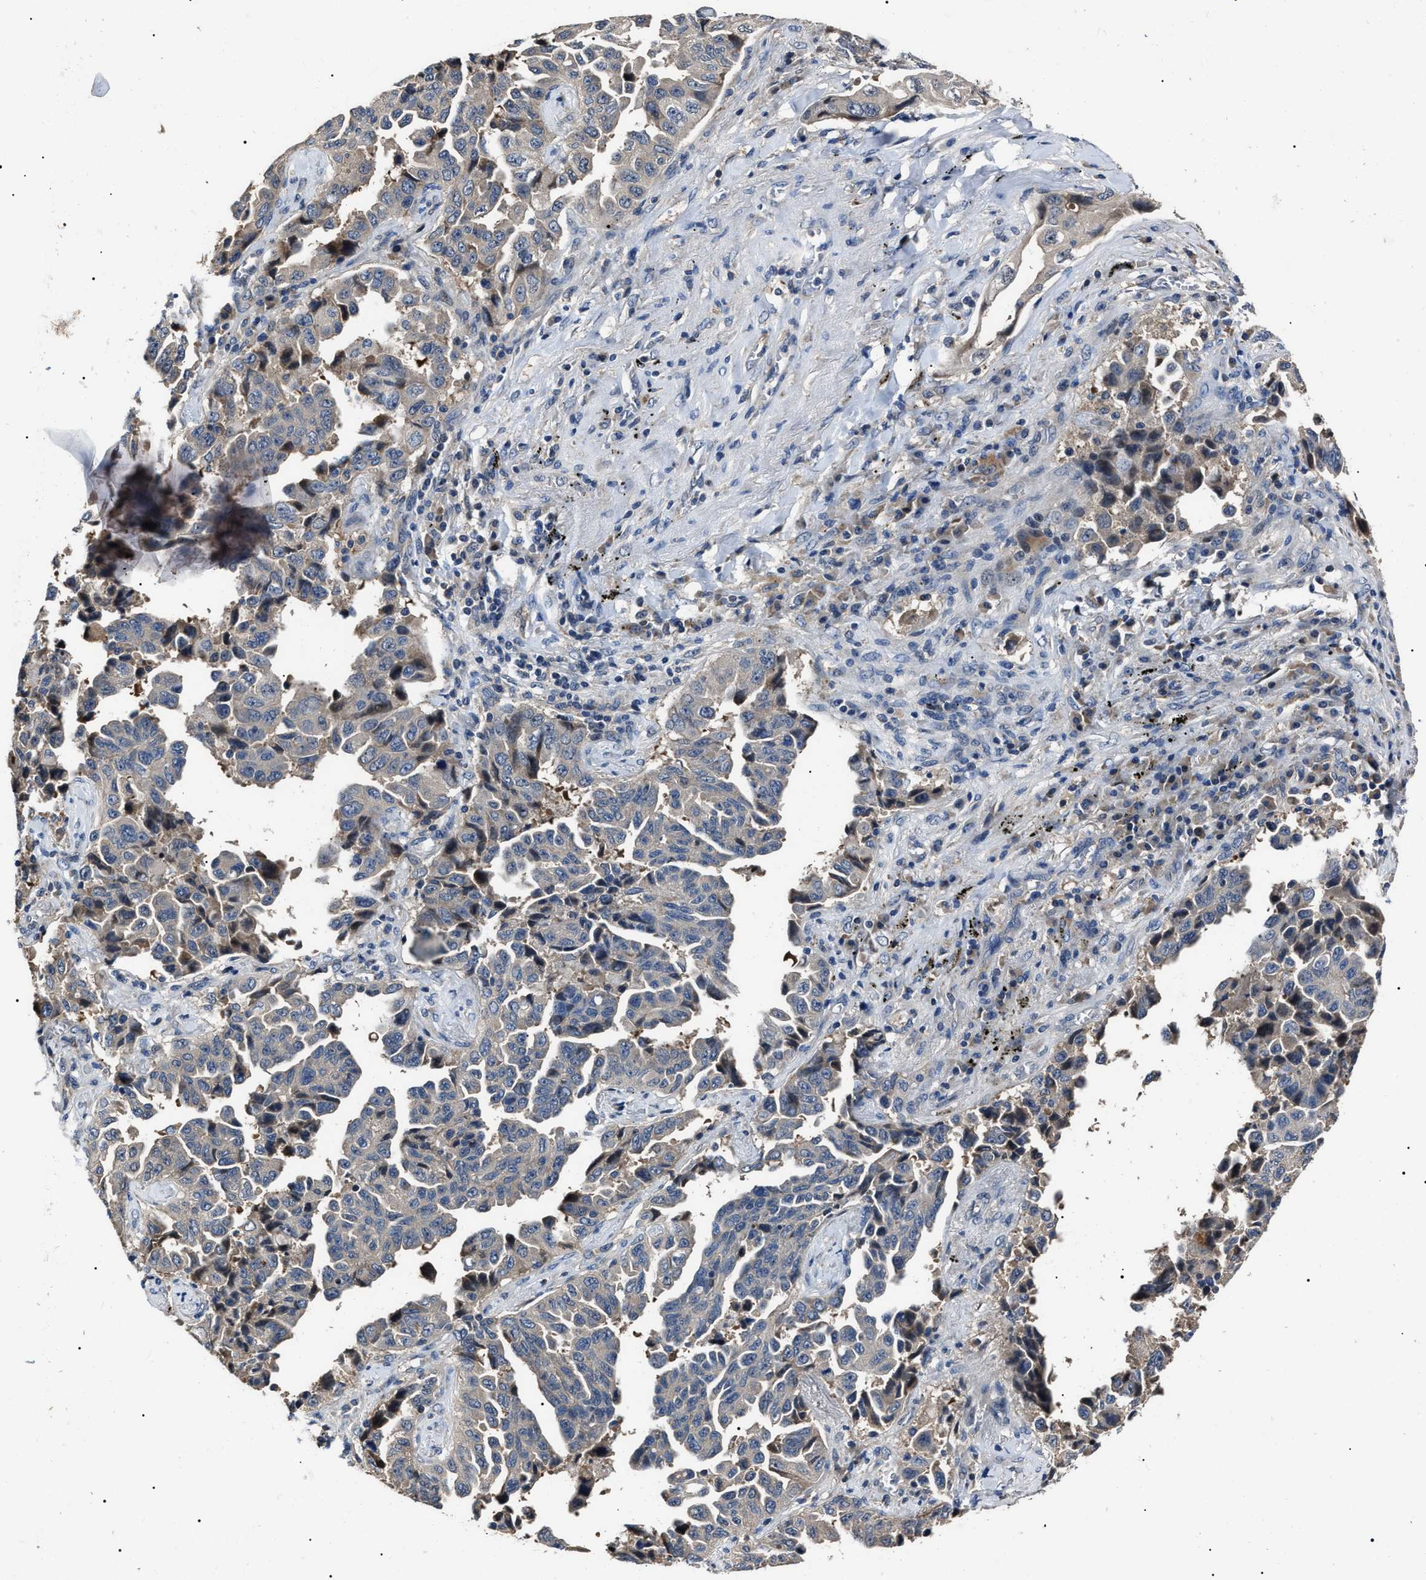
{"staining": {"intensity": "negative", "quantity": "none", "location": "none"}, "tissue": "lung cancer", "cell_type": "Tumor cells", "image_type": "cancer", "snomed": [{"axis": "morphology", "description": "Adenocarcinoma, NOS"}, {"axis": "topography", "description": "Lung"}], "caption": "This is an IHC photomicrograph of lung cancer. There is no expression in tumor cells.", "gene": "IFT81", "patient": {"sex": "female", "age": 51}}